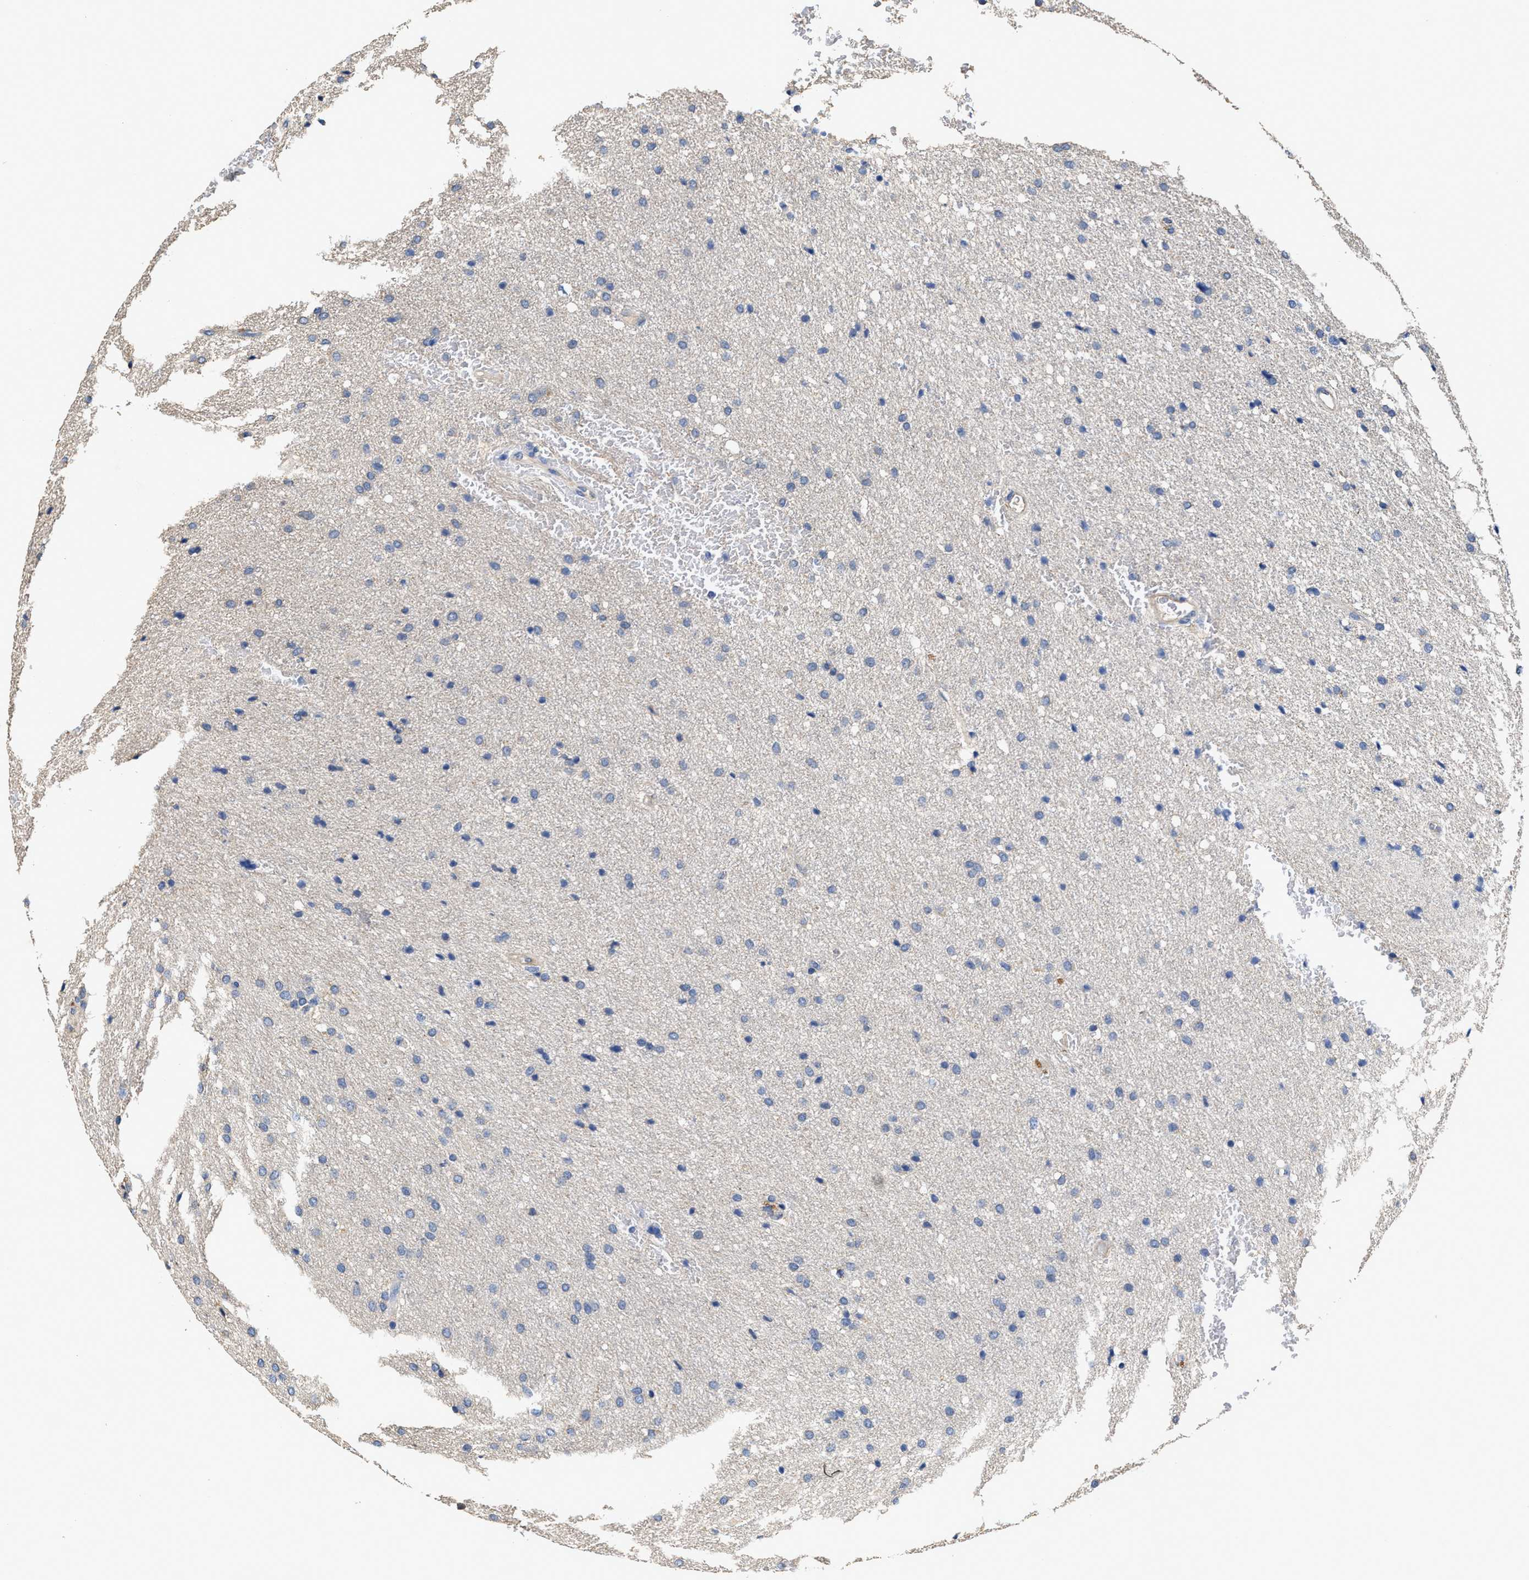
{"staining": {"intensity": "negative", "quantity": "none", "location": "none"}, "tissue": "glioma", "cell_type": "Tumor cells", "image_type": "cancer", "snomed": [{"axis": "morphology", "description": "Glioma, malignant, Low grade"}, {"axis": "topography", "description": "Brain"}], "caption": "Immunohistochemistry image of neoplastic tissue: human low-grade glioma (malignant) stained with DAB (3,3'-diaminobenzidine) demonstrates no significant protein positivity in tumor cells. (DAB (3,3'-diaminobenzidine) immunohistochemistry (IHC) with hematoxylin counter stain).", "gene": "PEG10", "patient": {"sex": "female", "age": 37}}